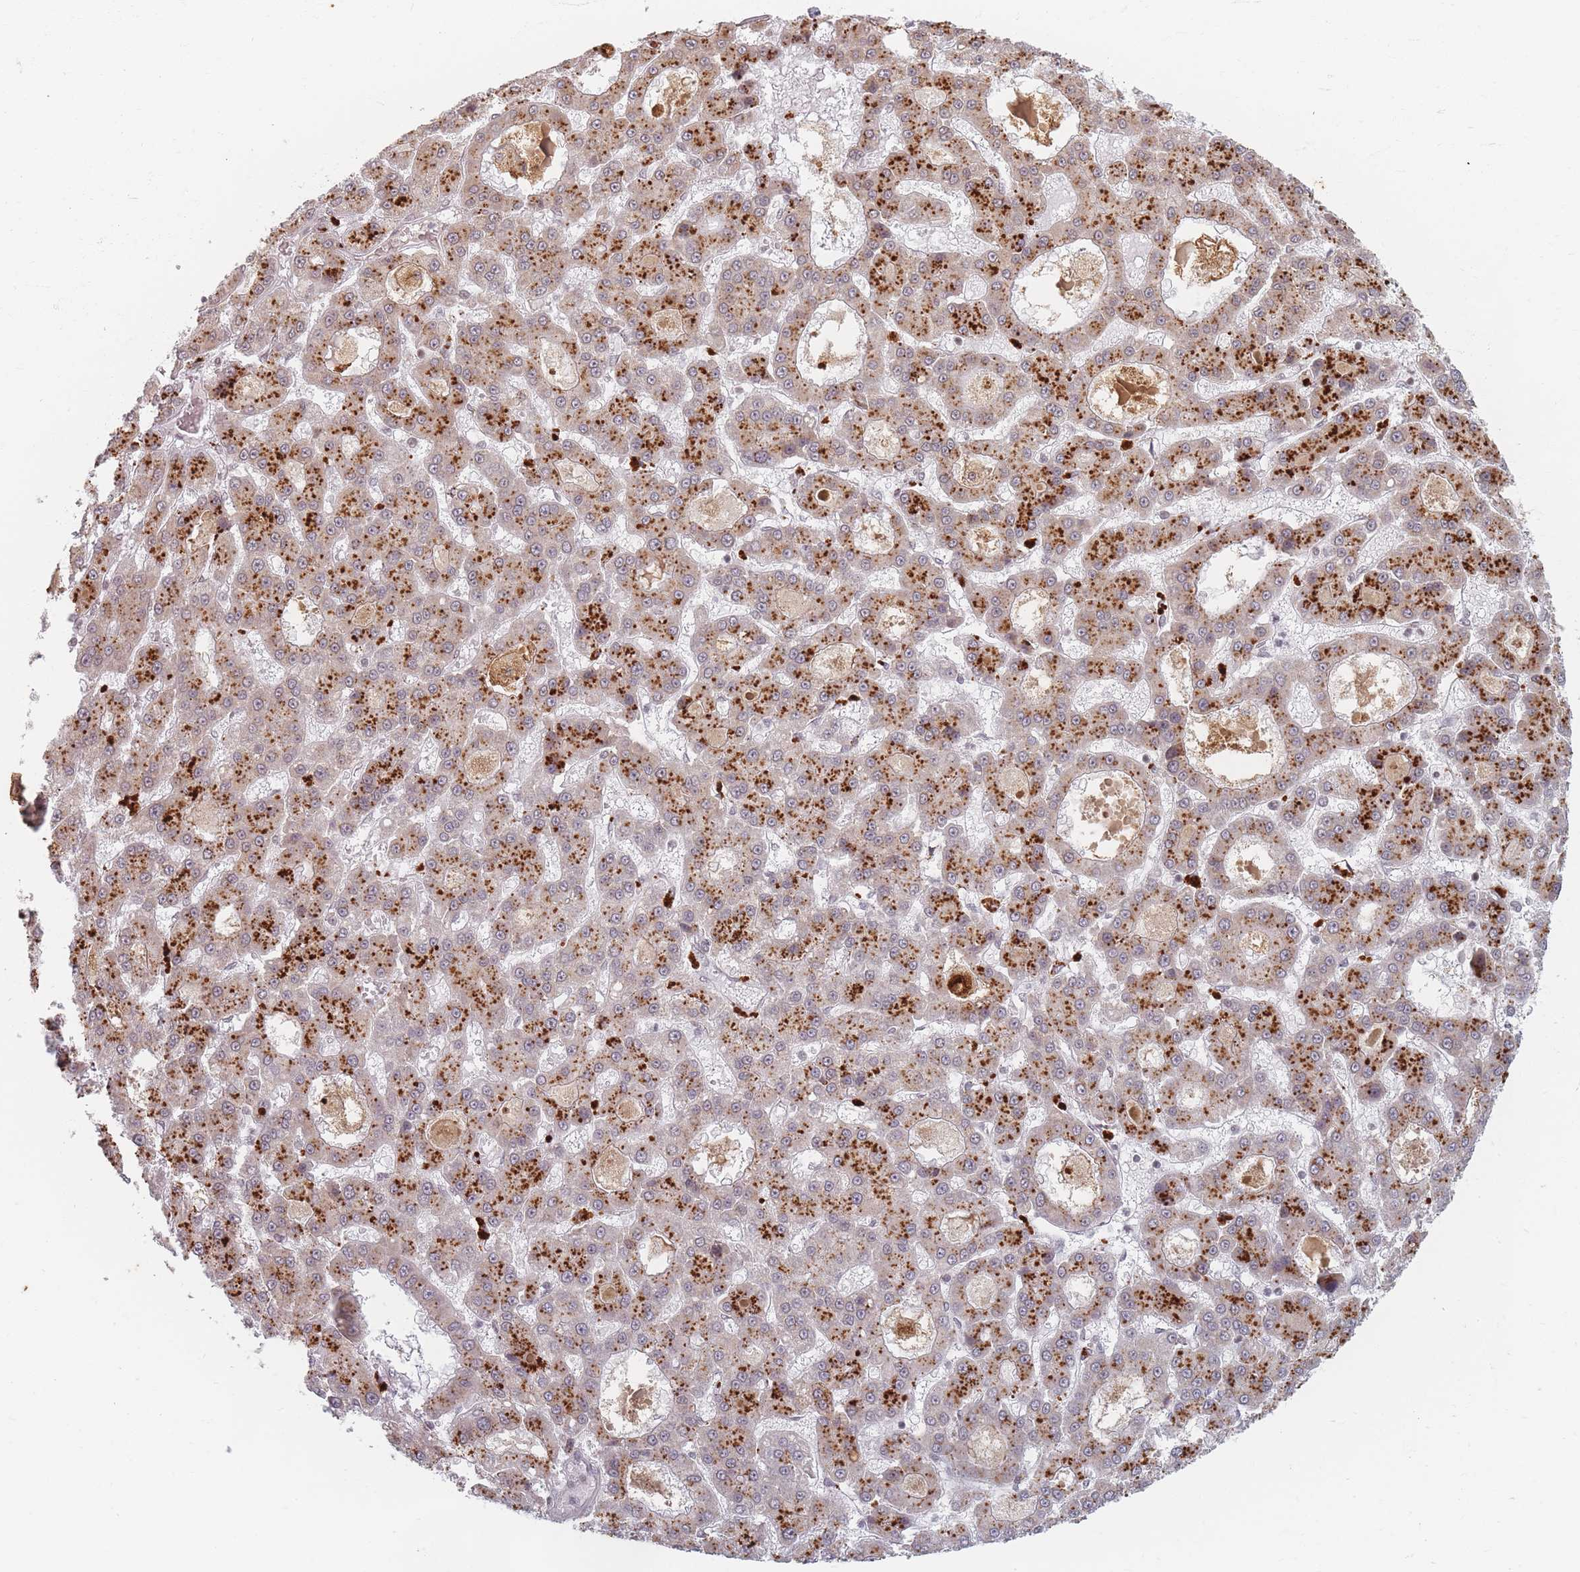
{"staining": {"intensity": "strong", "quantity": ">75%", "location": "cytoplasmic/membranous"}, "tissue": "liver cancer", "cell_type": "Tumor cells", "image_type": "cancer", "snomed": [{"axis": "morphology", "description": "Carcinoma, Hepatocellular, NOS"}, {"axis": "topography", "description": "Liver"}], "caption": "Protein expression analysis of human hepatocellular carcinoma (liver) reveals strong cytoplasmic/membranous staining in approximately >75% of tumor cells.", "gene": "SPATA45", "patient": {"sex": "male", "age": 70}}